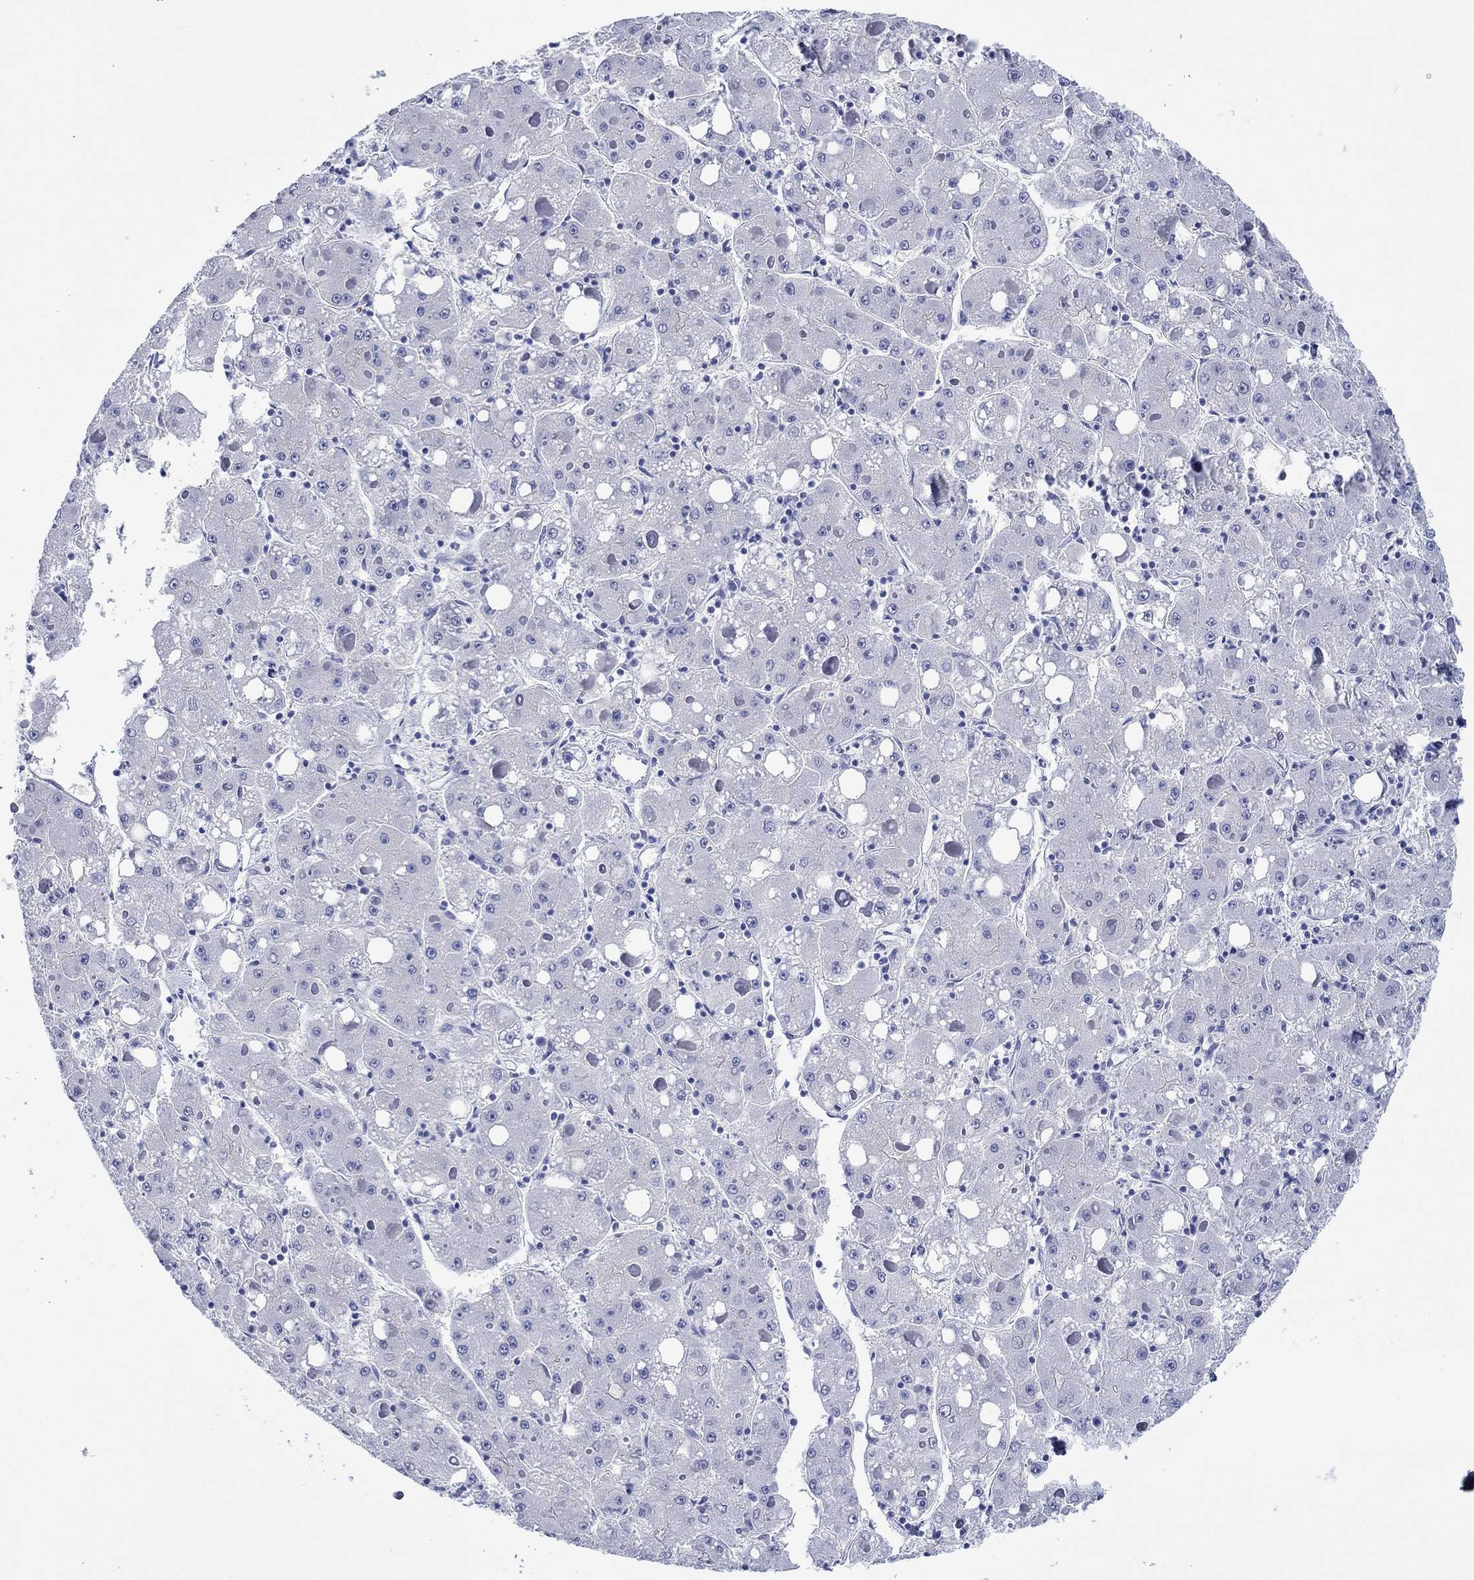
{"staining": {"intensity": "negative", "quantity": "none", "location": "none"}, "tissue": "liver cancer", "cell_type": "Tumor cells", "image_type": "cancer", "snomed": [{"axis": "morphology", "description": "Carcinoma, Hepatocellular, NOS"}, {"axis": "topography", "description": "Liver"}], "caption": "IHC of liver hepatocellular carcinoma demonstrates no positivity in tumor cells.", "gene": "MLANA", "patient": {"sex": "male", "age": 73}}